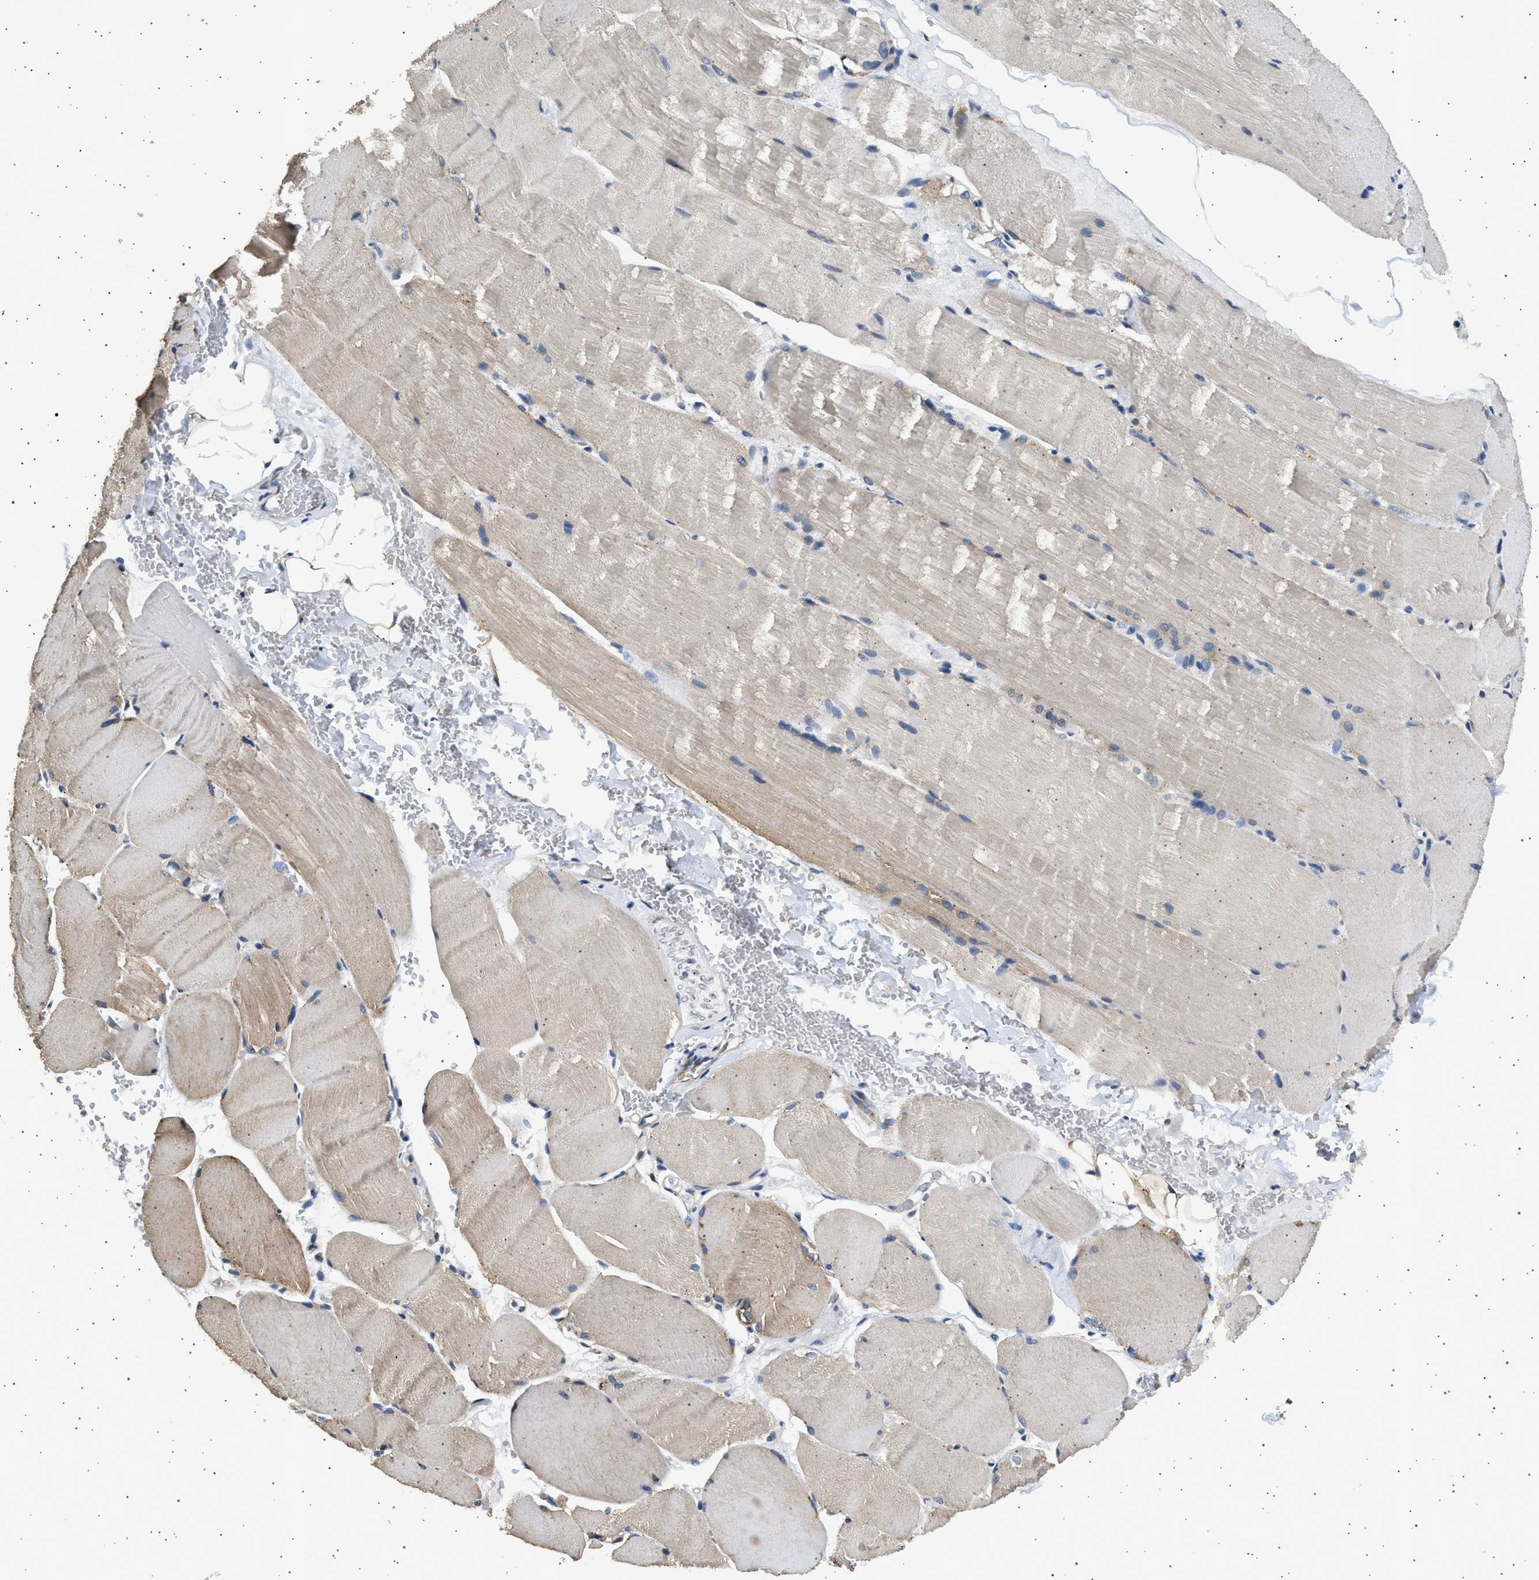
{"staining": {"intensity": "weak", "quantity": ">75%", "location": "cytoplasmic/membranous"}, "tissue": "skeletal muscle", "cell_type": "Myocytes", "image_type": "normal", "snomed": [{"axis": "morphology", "description": "Normal tissue, NOS"}, {"axis": "topography", "description": "Skin"}, {"axis": "topography", "description": "Skeletal muscle"}], "caption": "Normal skeletal muscle reveals weak cytoplasmic/membranous staining in approximately >75% of myocytes, visualized by immunohistochemistry. (Stains: DAB in brown, nuclei in blue, Microscopy: brightfield microscopy at high magnification).", "gene": "KCNA4", "patient": {"sex": "male", "age": 83}}